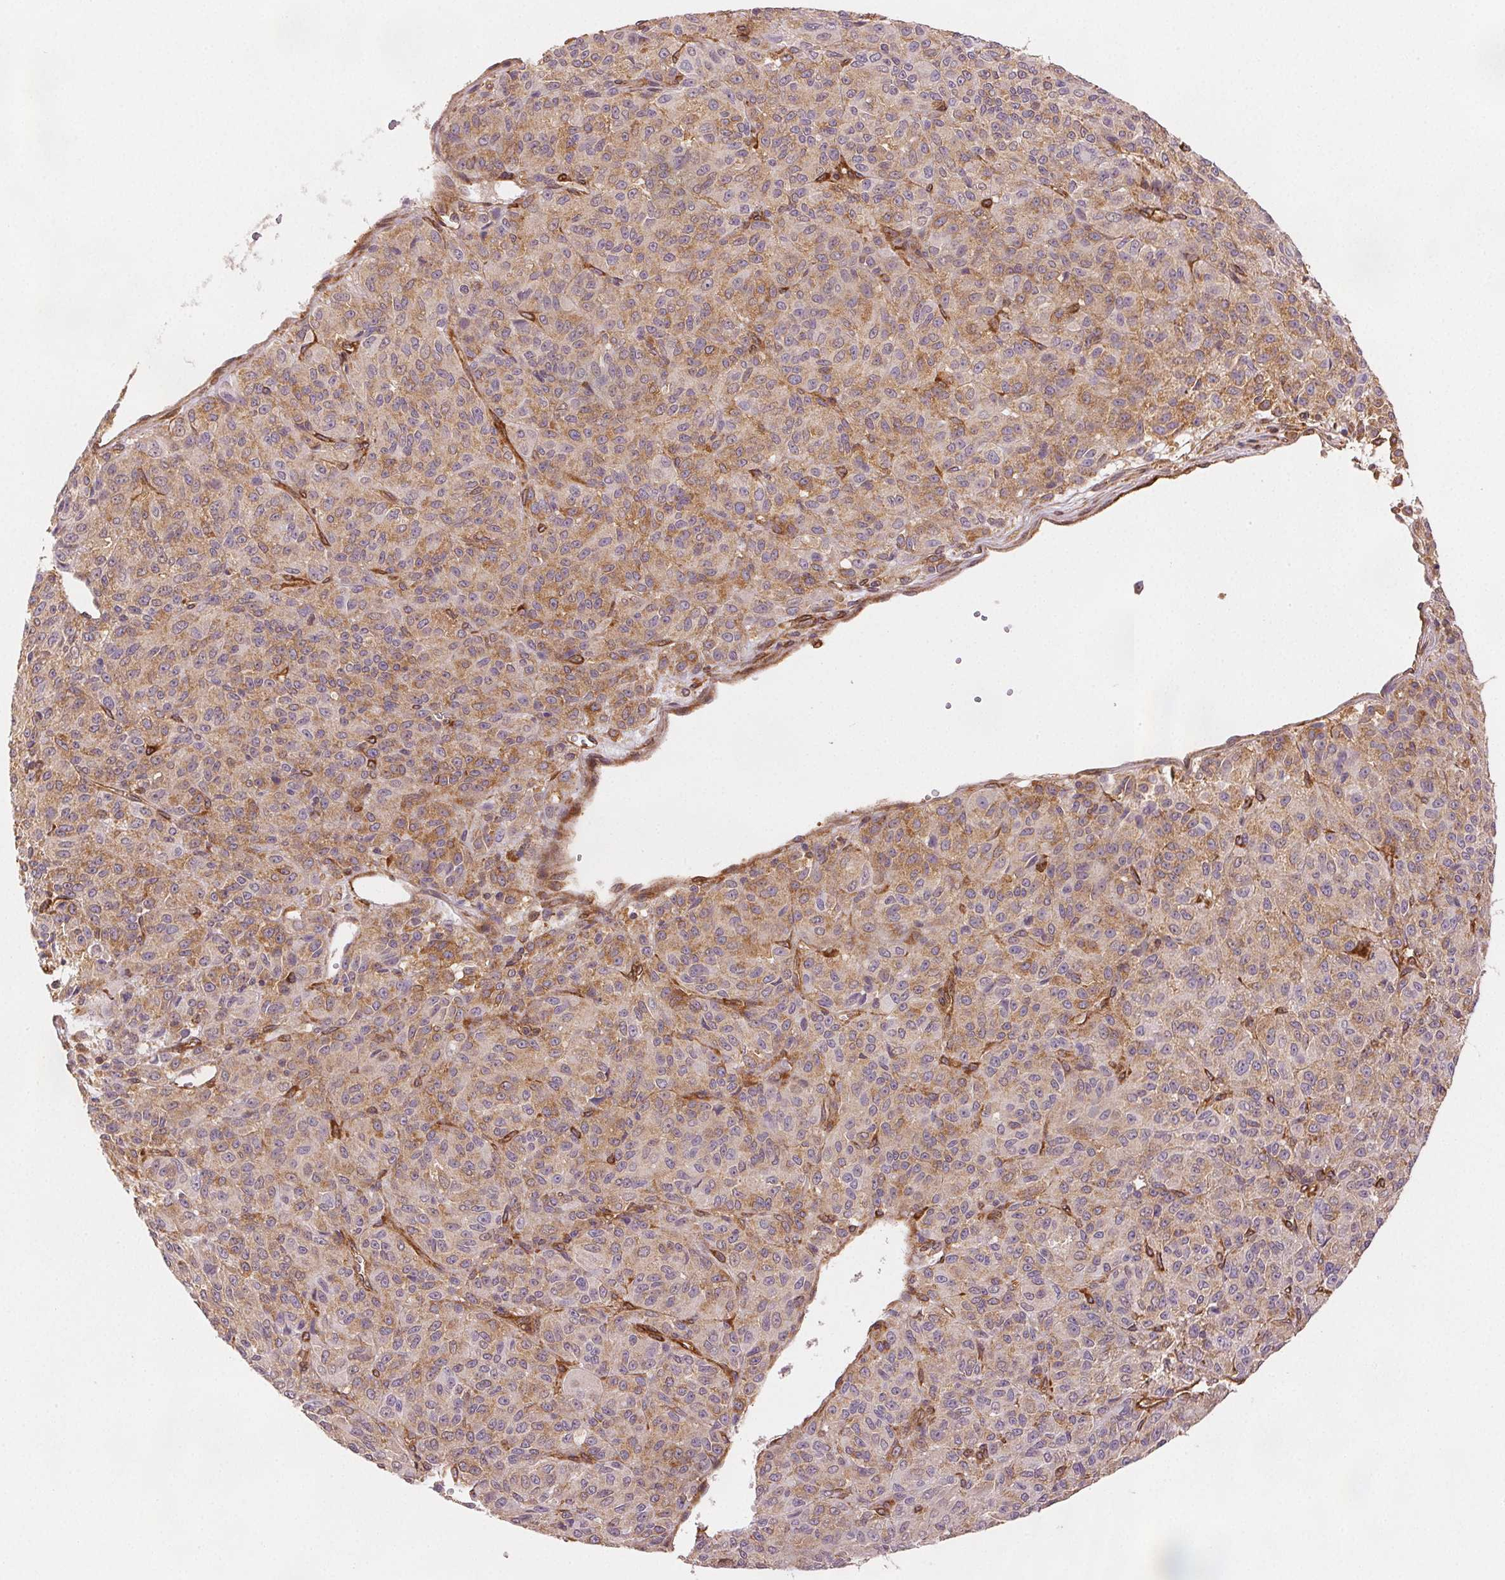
{"staining": {"intensity": "weak", "quantity": "<25%", "location": "cytoplasmic/membranous"}, "tissue": "melanoma", "cell_type": "Tumor cells", "image_type": "cancer", "snomed": [{"axis": "morphology", "description": "Malignant melanoma, Metastatic site"}, {"axis": "topography", "description": "Brain"}], "caption": "This is an IHC photomicrograph of melanoma. There is no staining in tumor cells.", "gene": "DIAPH2", "patient": {"sex": "female", "age": 56}}